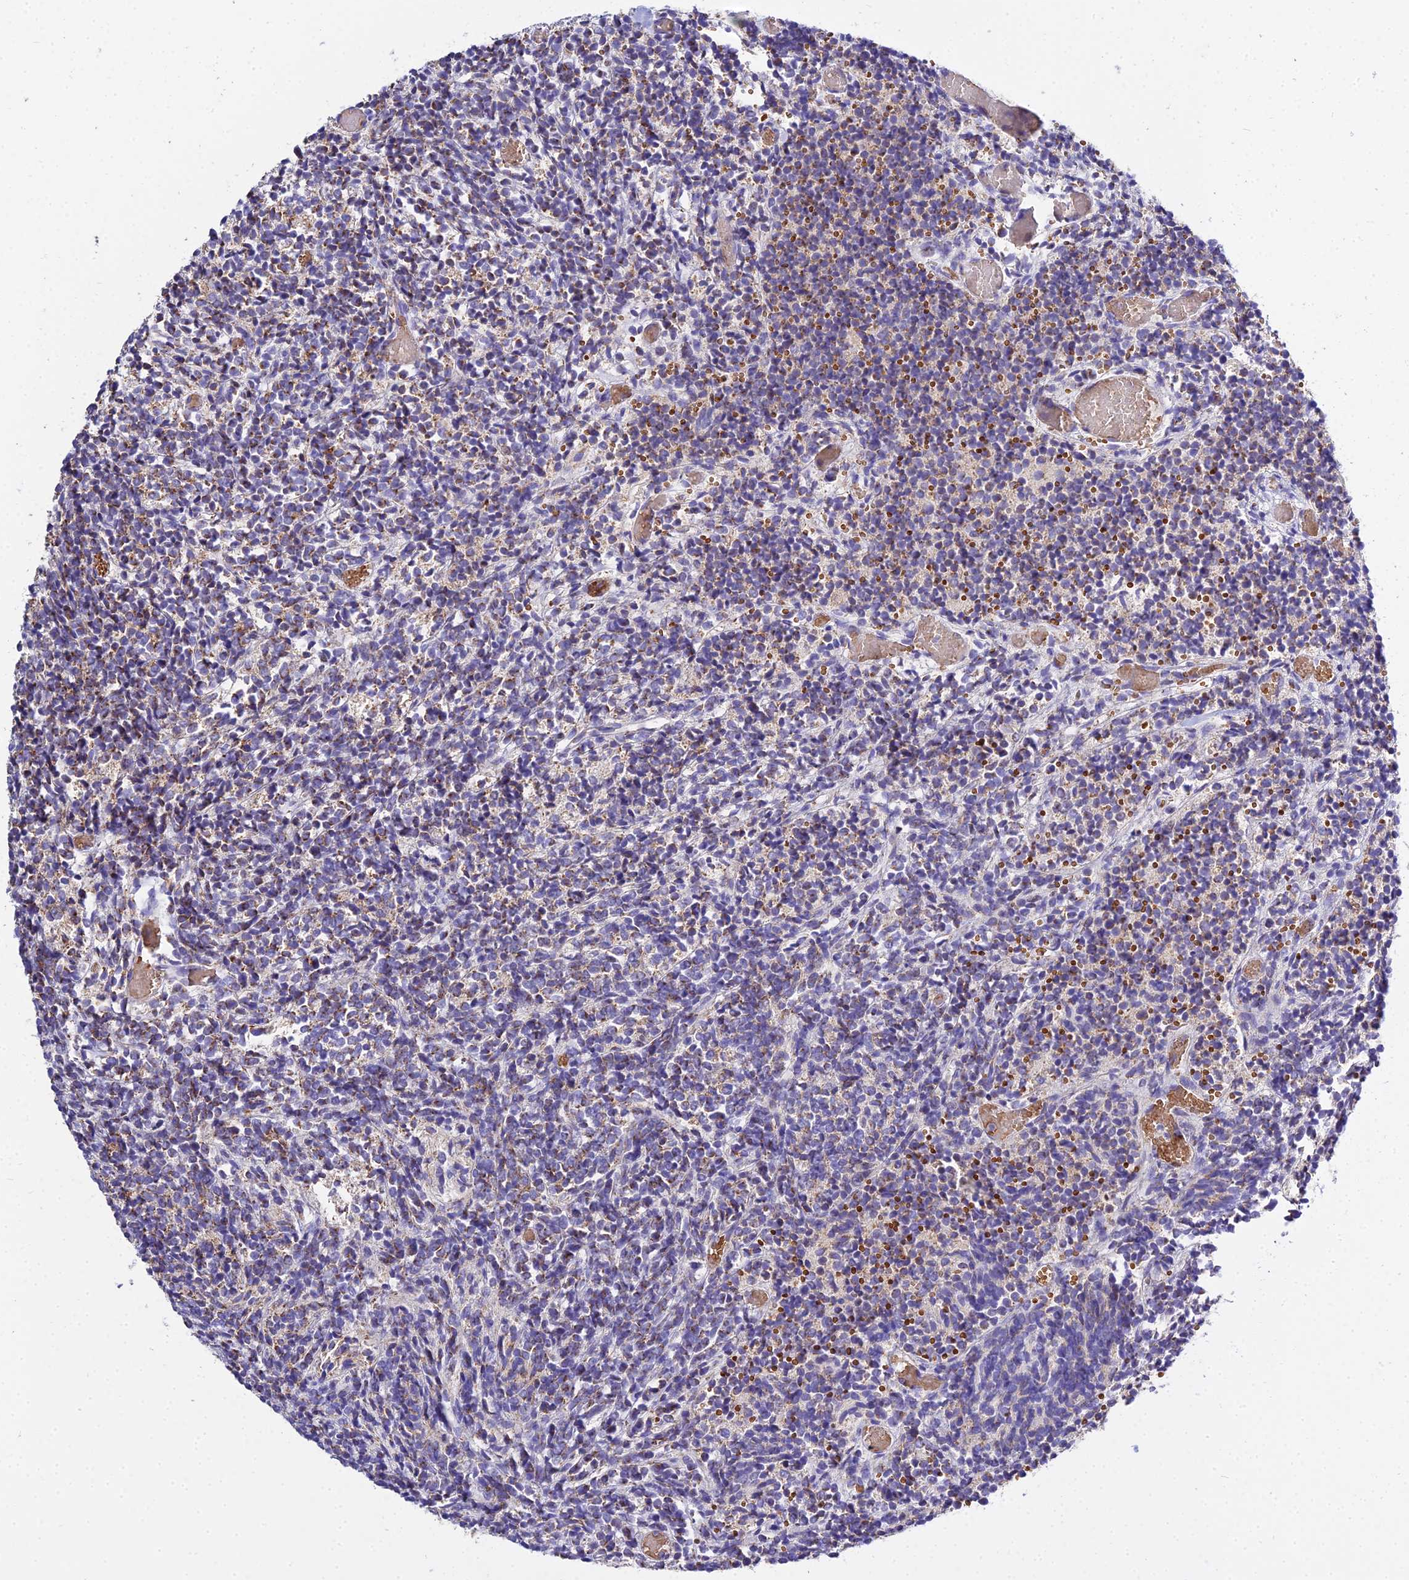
{"staining": {"intensity": "moderate", "quantity": "<25%", "location": "cytoplasmic/membranous"}, "tissue": "glioma", "cell_type": "Tumor cells", "image_type": "cancer", "snomed": [{"axis": "morphology", "description": "Glioma, malignant, Low grade"}, {"axis": "topography", "description": "Brain"}], "caption": "Human malignant low-grade glioma stained with a protein marker reveals moderate staining in tumor cells.", "gene": "TYW5", "patient": {"sex": "female", "age": 1}}